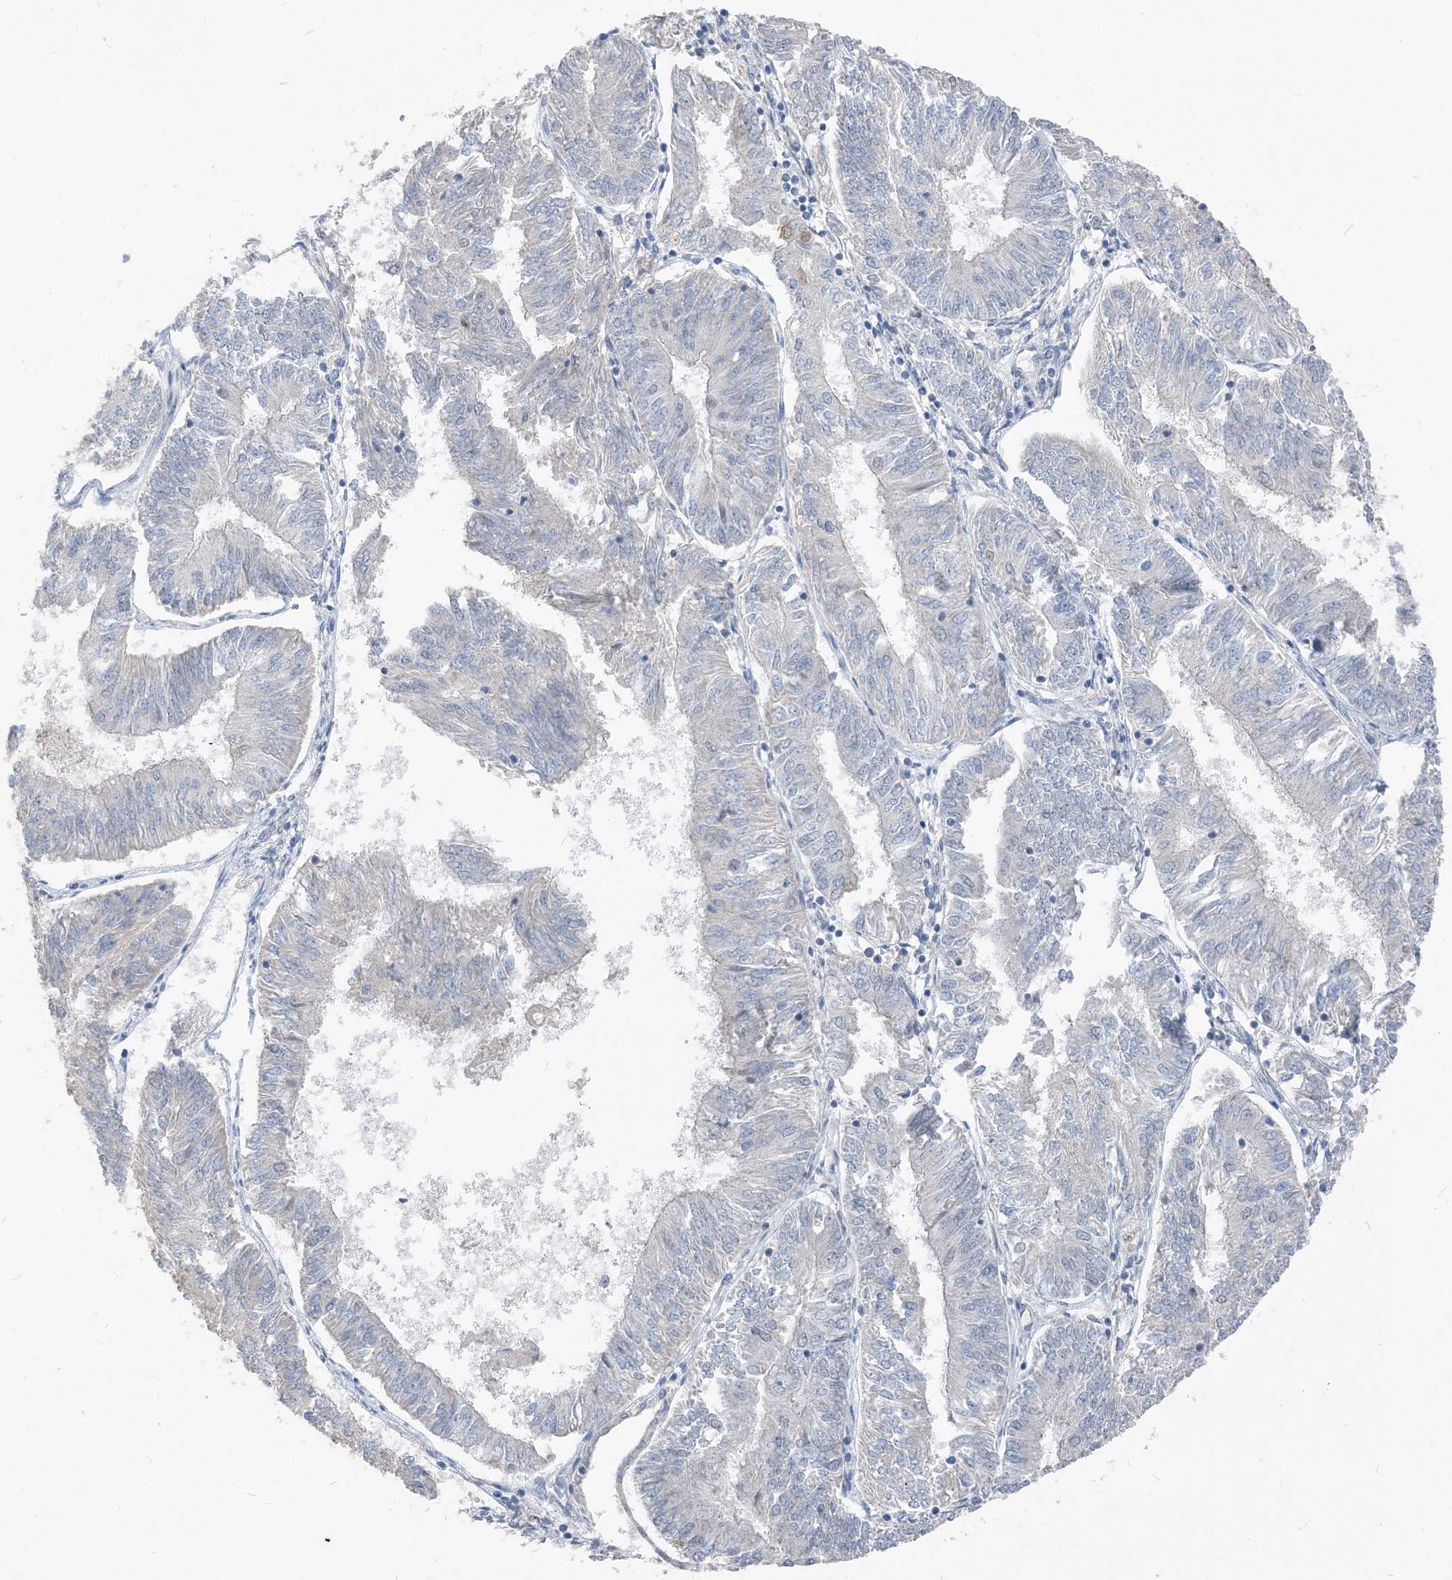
{"staining": {"intensity": "negative", "quantity": "none", "location": "none"}, "tissue": "endometrial cancer", "cell_type": "Tumor cells", "image_type": "cancer", "snomed": [{"axis": "morphology", "description": "Adenocarcinoma, NOS"}, {"axis": "topography", "description": "Endometrium"}], "caption": "Tumor cells are negative for protein expression in human endometrial cancer (adenocarcinoma).", "gene": "NCOA7", "patient": {"sex": "female", "age": 58}}